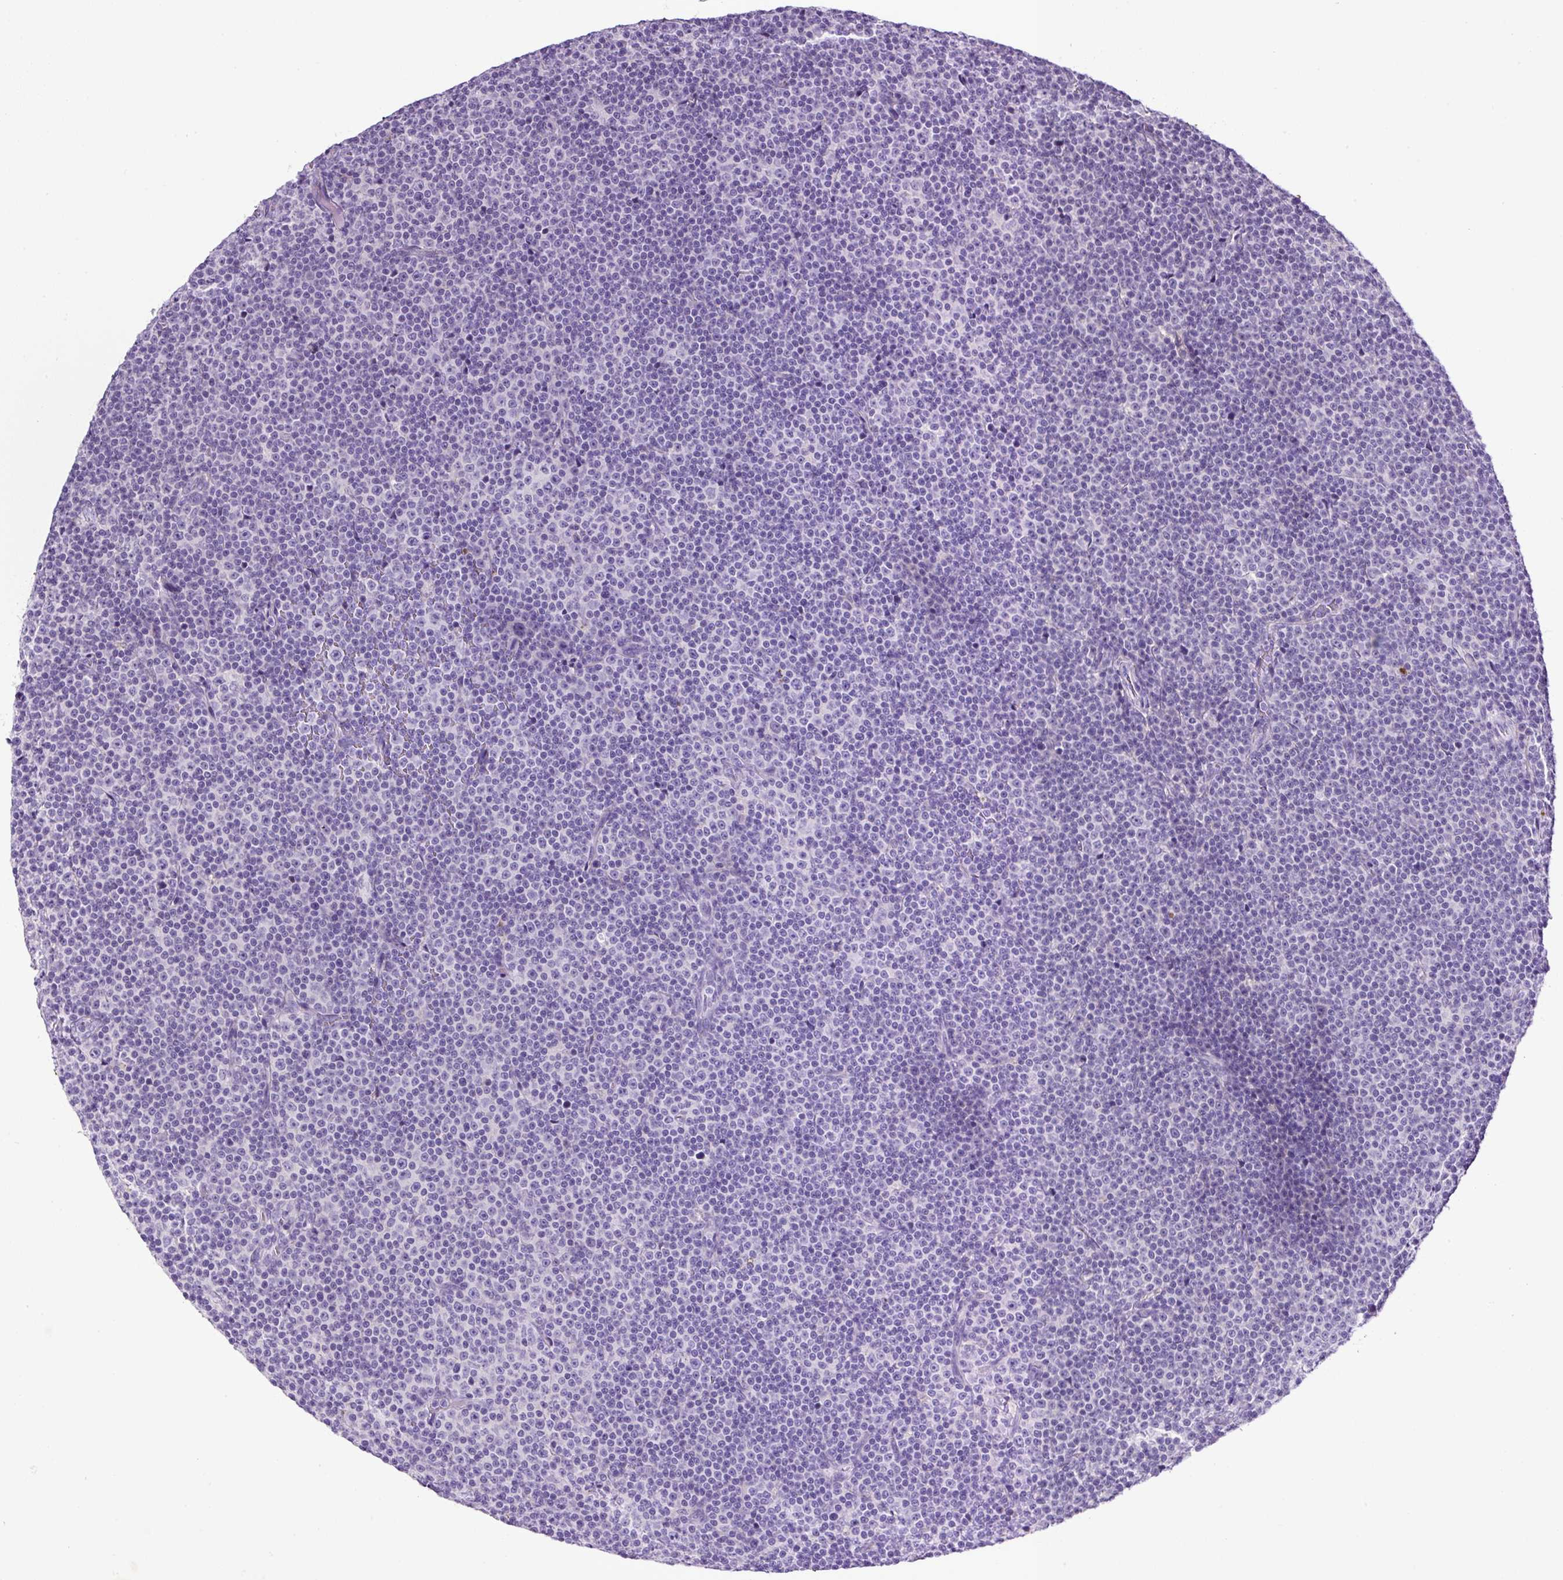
{"staining": {"intensity": "negative", "quantity": "none", "location": "none"}, "tissue": "lymphoma", "cell_type": "Tumor cells", "image_type": "cancer", "snomed": [{"axis": "morphology", "description": "Malignant lymphoma, non-Hodgkin's type, Low grade"}, {"axis": "topography", "description": "Lymph node"}], "caption": "Image shows no protein staining in tumor cells of lymphoma tissue.", "gene": "SP8", "patient": {"sex": "female", "age": 67}}